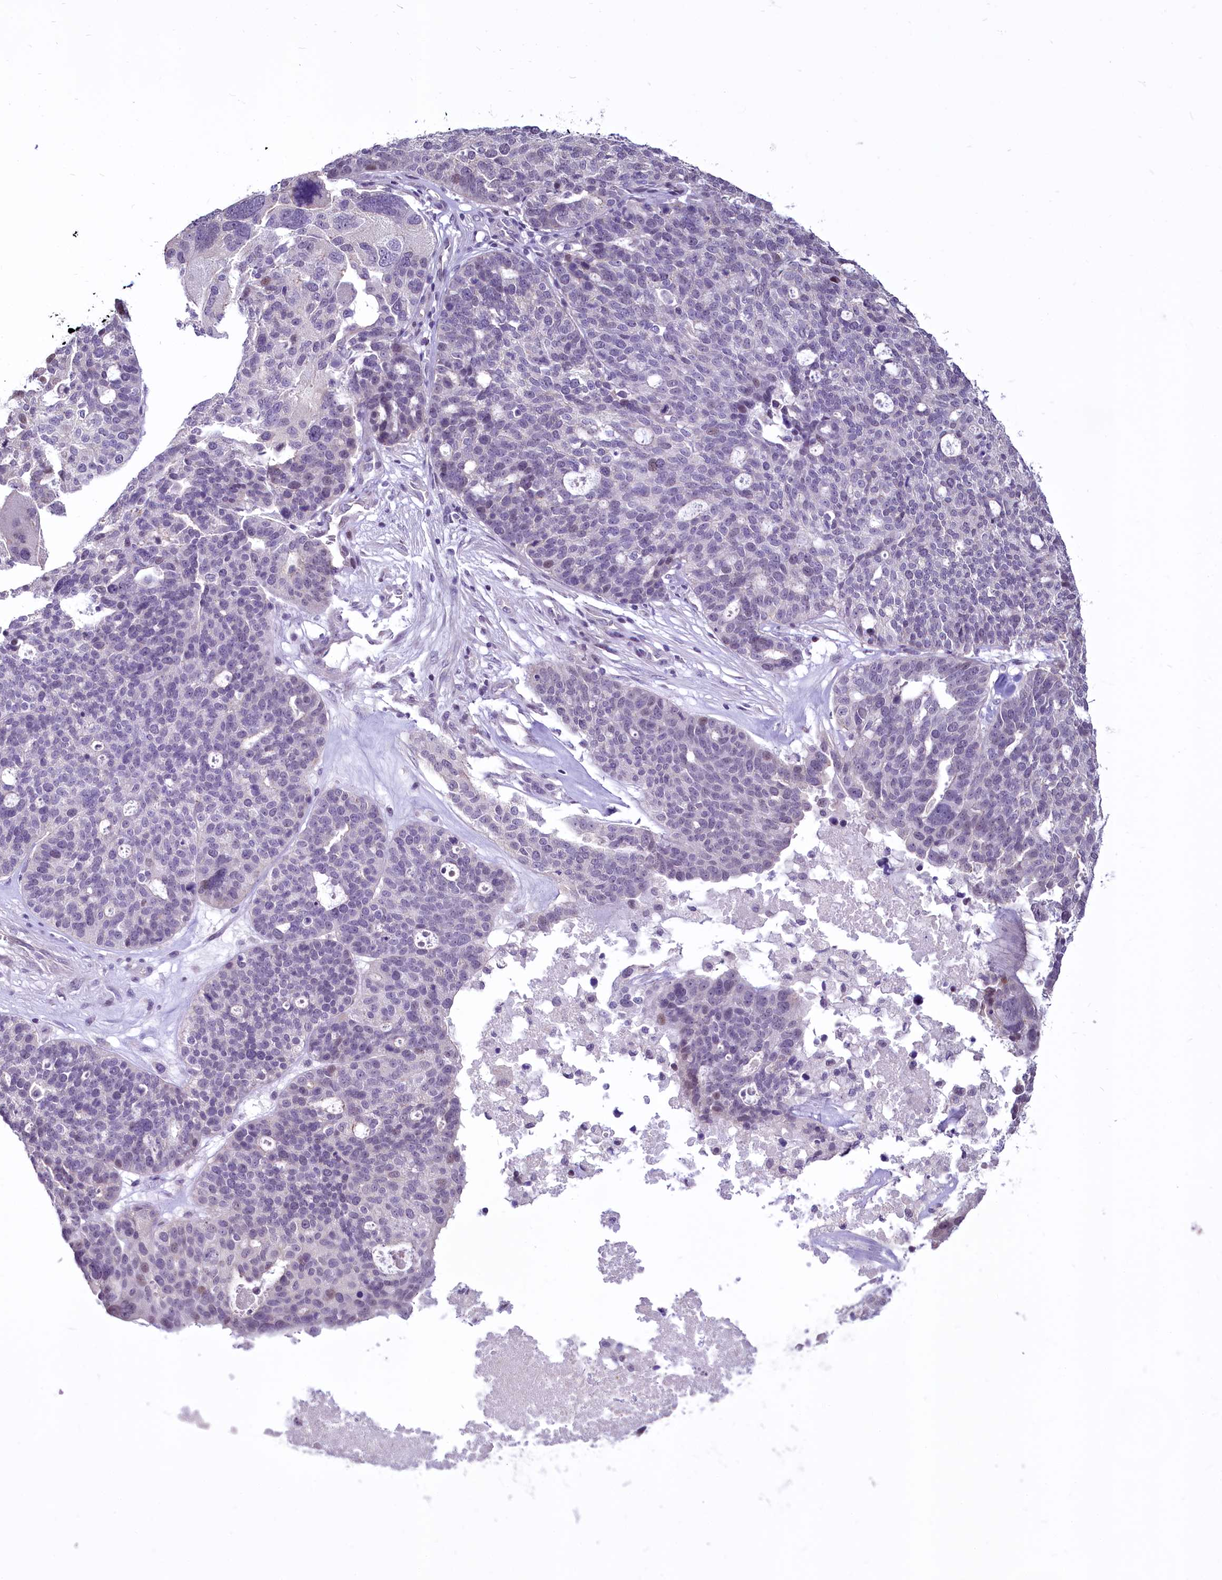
{"staining": {"intensity": "negative", "quantity": "none", "location": "none"}, "tissue": "ovarian cancer", "cell_type": "Tumor cells", "image_type": "cancer", "snomed": [{"axis": "morphology", "description": "Cystadenocarcinoma, serous, NOS"}, {"axis": "topography", "description": "Ovary"}], "caption": "DAB (3,3'-diaminobenzidine) immunohistochemical staining of ovarian cancer (serous cystadenocarcinoma) demonstrates no significant staining in tumor cells.", "gene": "BANK1", "patient": {"sex": "female", "age": 59}}